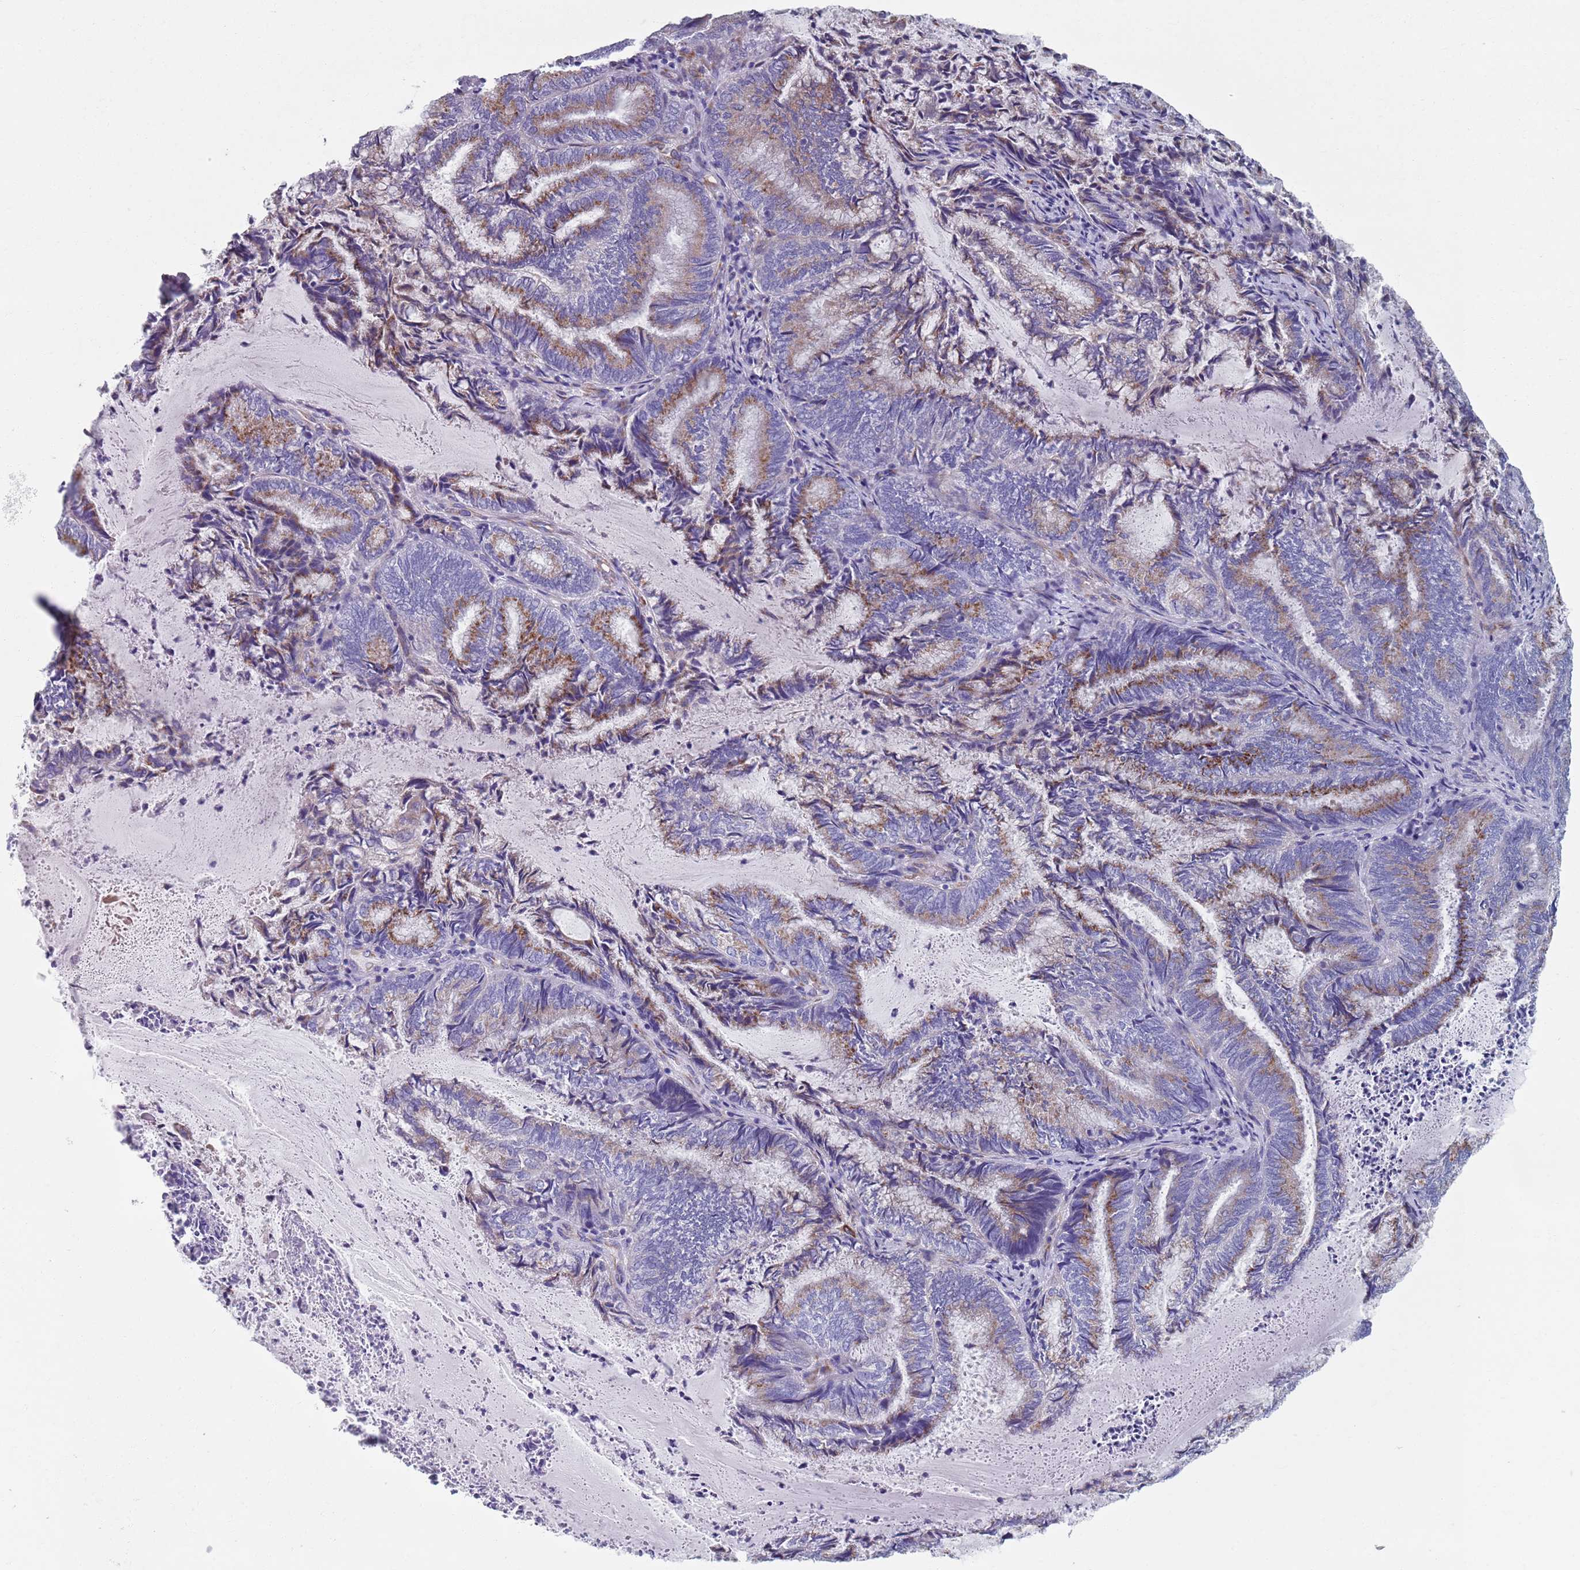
{"staining": {"intensity": "moderate", "quantity": "25%-75%", "location": "cytoplasmic/membranous"}, "tissue": "endometrial cancer", "cell_type": "Tumor cells", "image_type": "cancer", "snomed": [{"axis": "morphology", "description": "Adenocarcinoma, NOS"}, {"axis": "topography", "description": "Endometrium"}], "caption": "Immunohistochemistry (IHC) photomicrograph of human endometrial adenocarcinoma stained for a protein (brown), which displays medium levels of moderate cytoplasmic/membranous positivity in about 25%-75% of tumor cells.", "gene": "PLOD1", "patient": {"sex": "female", "age": 80}}